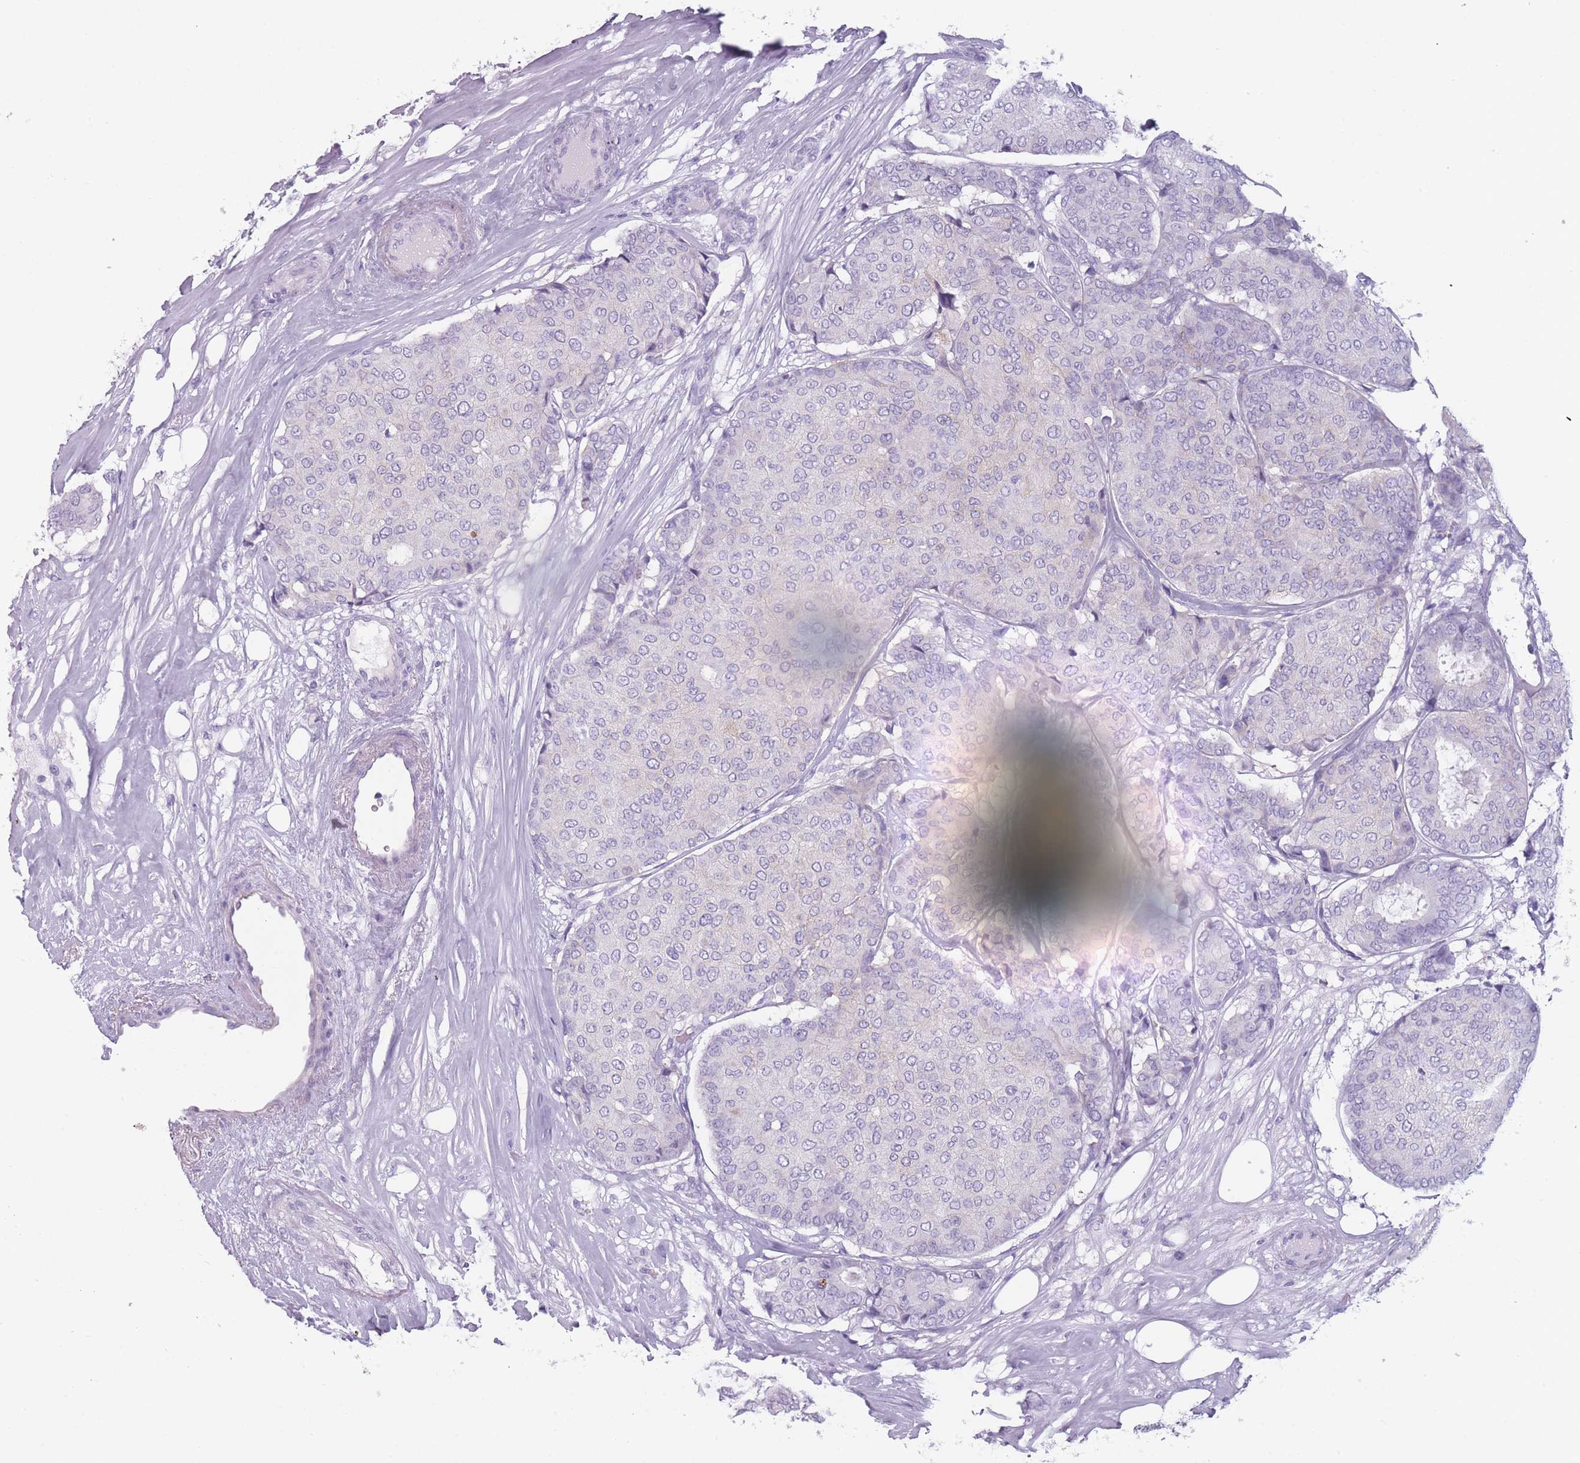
{"staining": {"intensity": "negative", "quantity": "none", "location": "none"}, "tissue": "breast cancer", "cell_type": "Tumor cells", "image_type": "cancer", "snomed": [{"axis": "morphology", "description": "Duct carcinoma"}, {"axis": "topography", "description": "Breast"}], "caption": "Breast cancer was stained to show a protein in brown. There is no significant positivity in tumor cells.", "gene": "PPFIA3", "patient": {"sex": "female", "age": 75}}